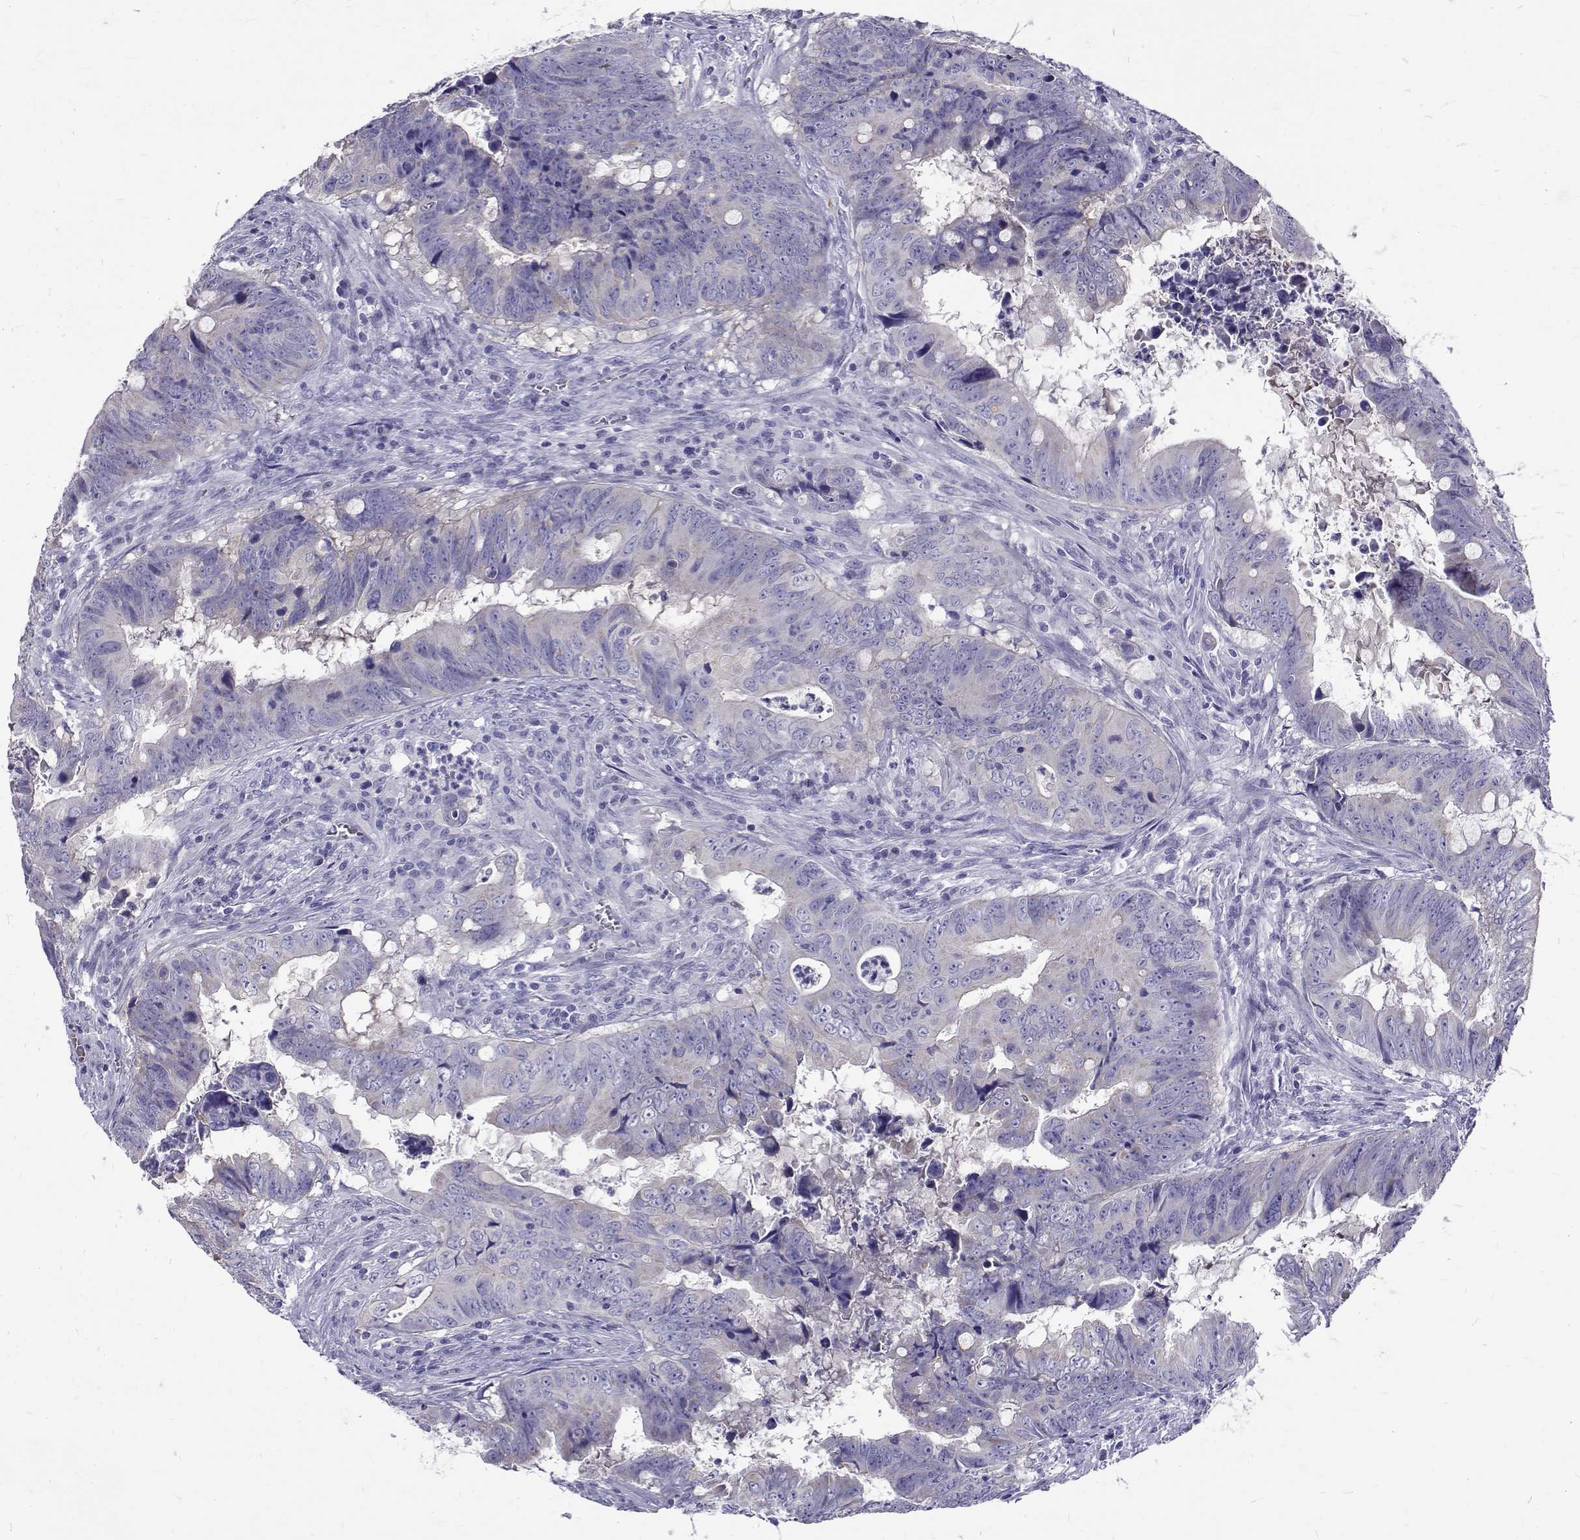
{"staining": {"intensity": "negative", "quantity": "none", "location": "none"}, "tissue": "colorectal cancer", "cell_type": "Tumor cells", "image_type": "cancer", "snomed": [{"axis": "morphology", "description": "Adenocarcinoma, NOS"}, {"axis": "topography", "description": "Colon"}], "caption": "Tumor cells show no significant protein staining in colorectal cancer. (DAB (3,3'-diaminobenzidine) immunohistochemistry (IHC), high magnification).", "gene": "IGSF1", "patient": {"sex": "female", "age": 82}}